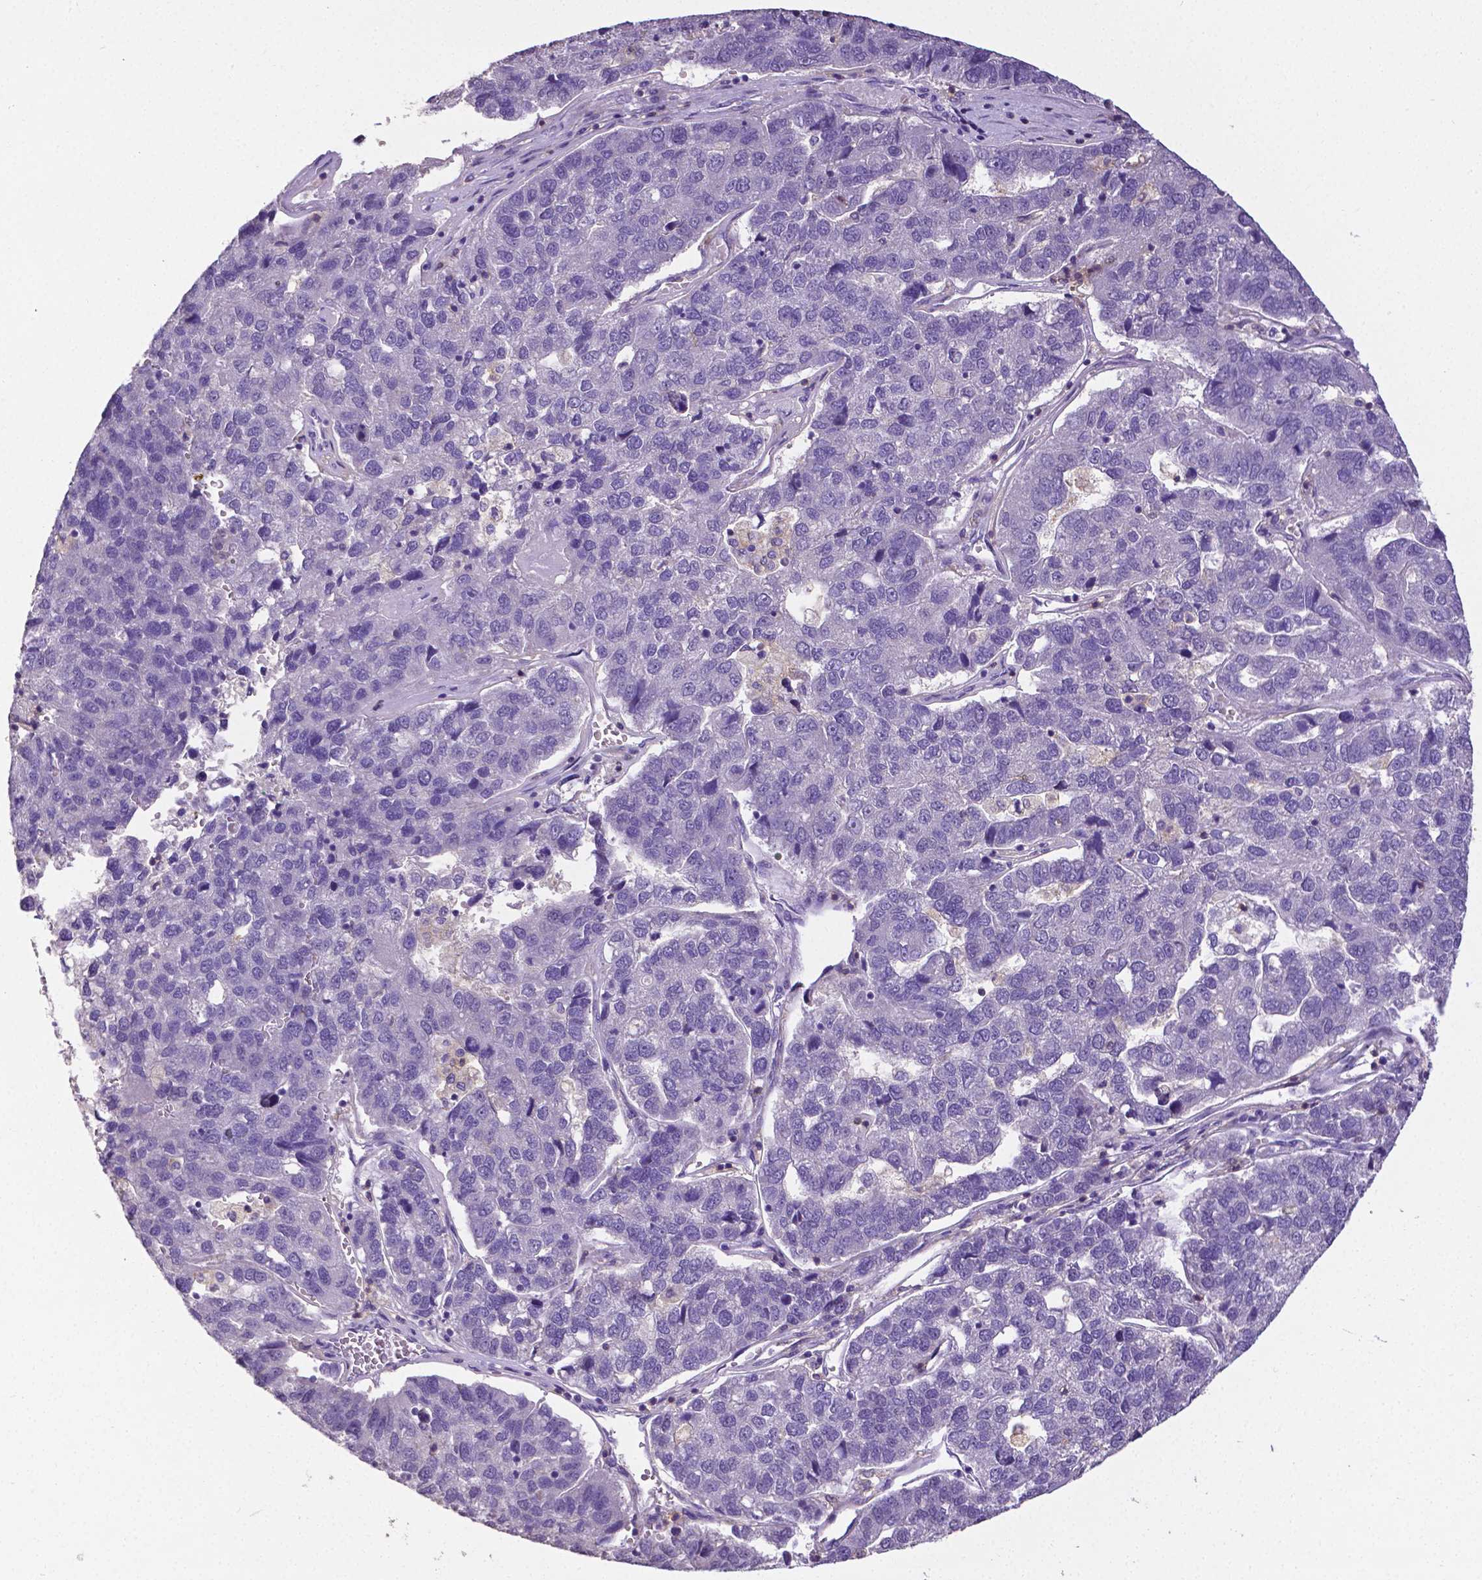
{"staining": {"intensity": "negative", "quantity": "none", "location": "none"}, "tissue": "pancreatic cancer", "cell_type": "Tumor cells", "image_type": "cancer", "snomed": [{"axis": "morphology", "description": "Adenocarcinoma, NOS"}, {"axis": "topography", "description": "Pancreas"}], "caption": "DAB immunohistochemical staining of human pancreatic cancer exhibits no significant positivity in tumor cells. Brightfield microscopy of immunohistochemistry (IHC) stained with DAB (brown) and hematoxylin (blue), captured at high magnification.", "gene": "CD4", "patient": {"sex": "female", "age": 61}}